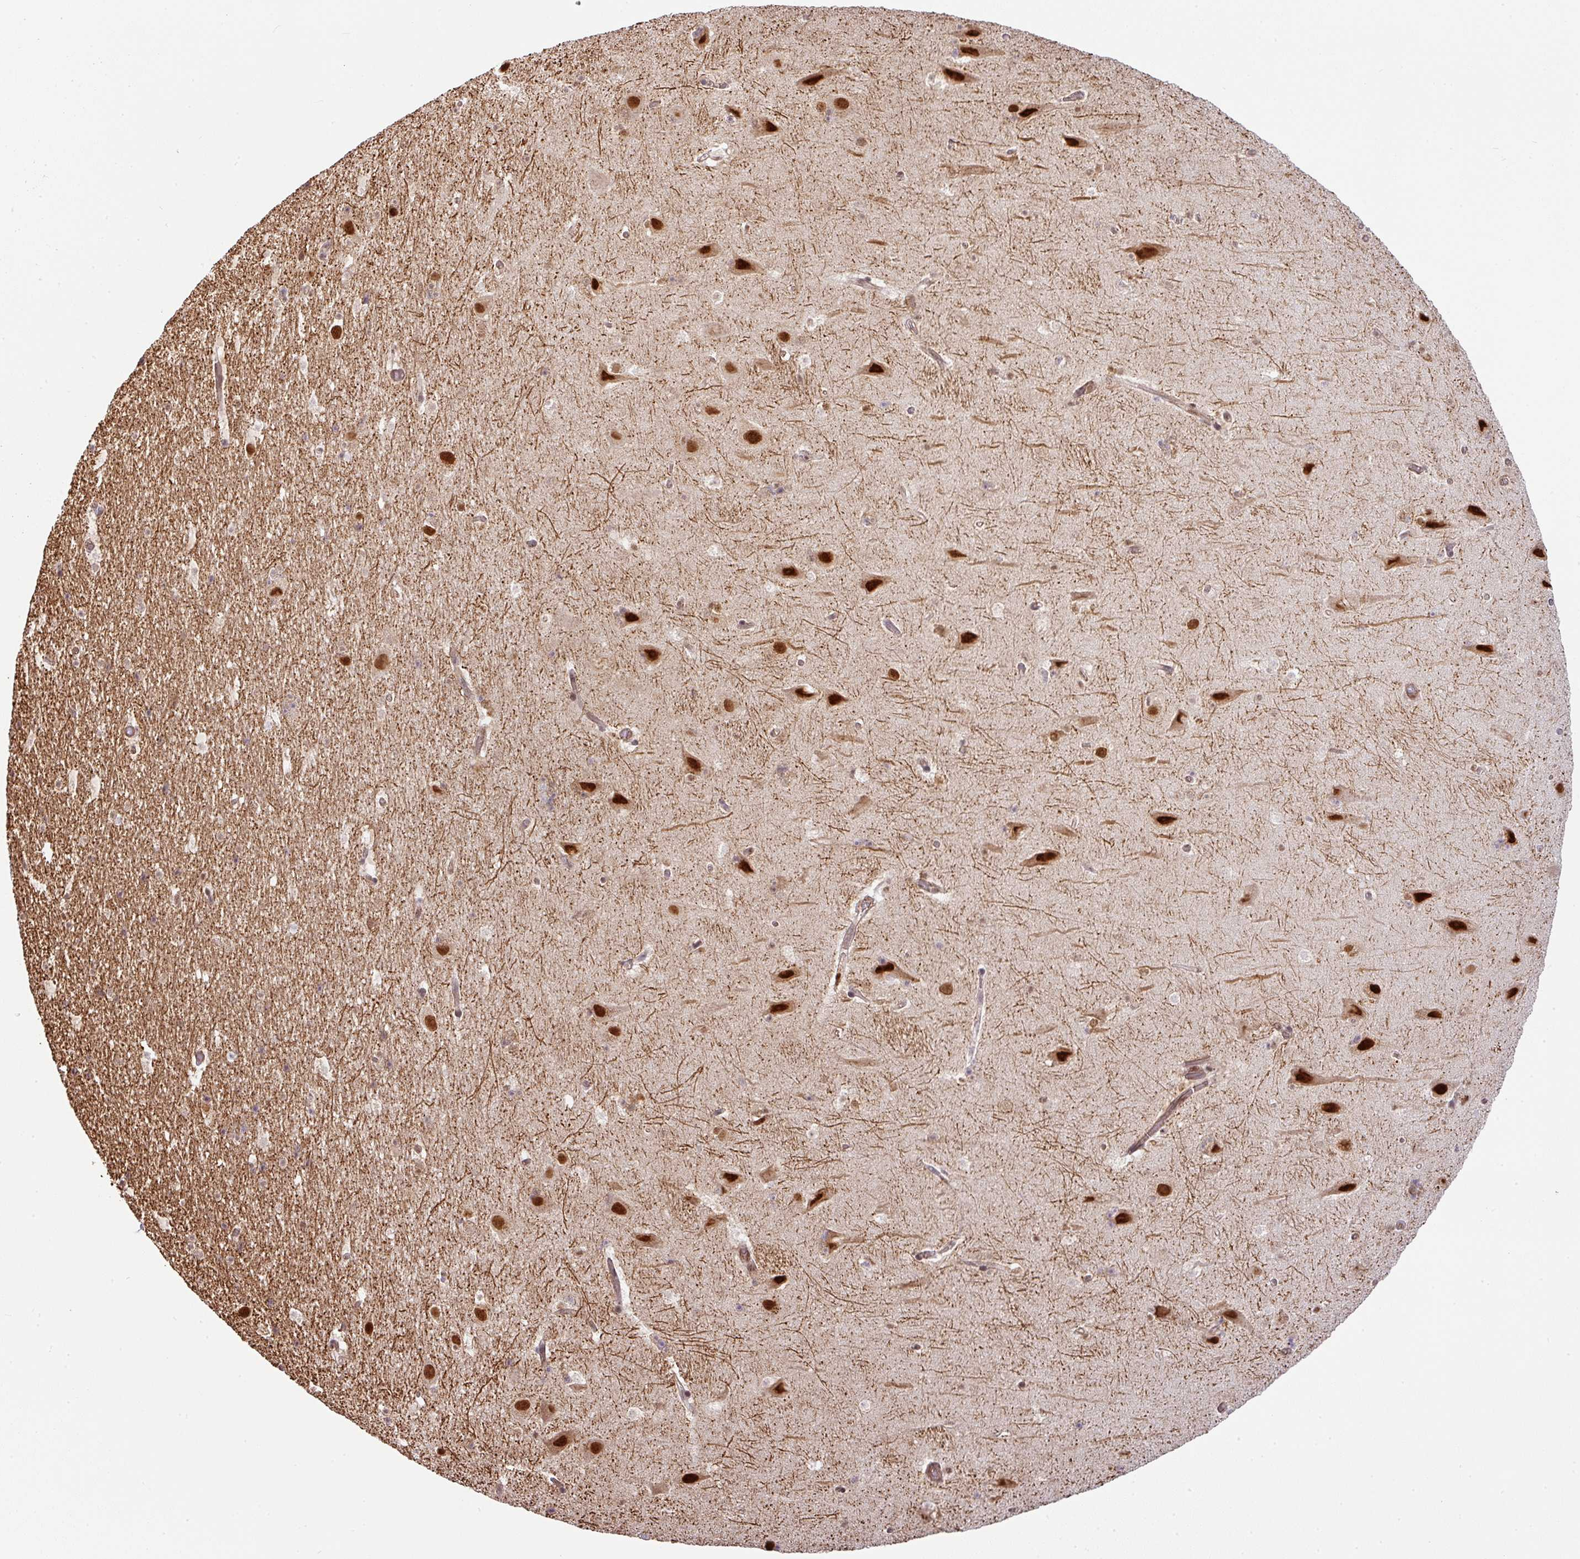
{"staining": {"intensity": "negative", "quantity": "none", "location": "none"}, "tissue": "hippocampus", "cell_type": "Glial cells", "image_type": "normal", "snomed": [{"axis": "morphology", "description": "Normal tissue, NOS"}, {"axis": "topography", "description": "Hippocampus"}], "caption": "IHC micrograph of benign human hippocampus stained for a protein (brown), which demonstrates no staining in glial cells. The staining was performed using DAB to visualize the protein expression in brown, while the nuclei were stained in blue with hematoxylin (Magnification: 20x).", "gene": "NCOA5", "patient": {"sex": "male", "age": 37}}